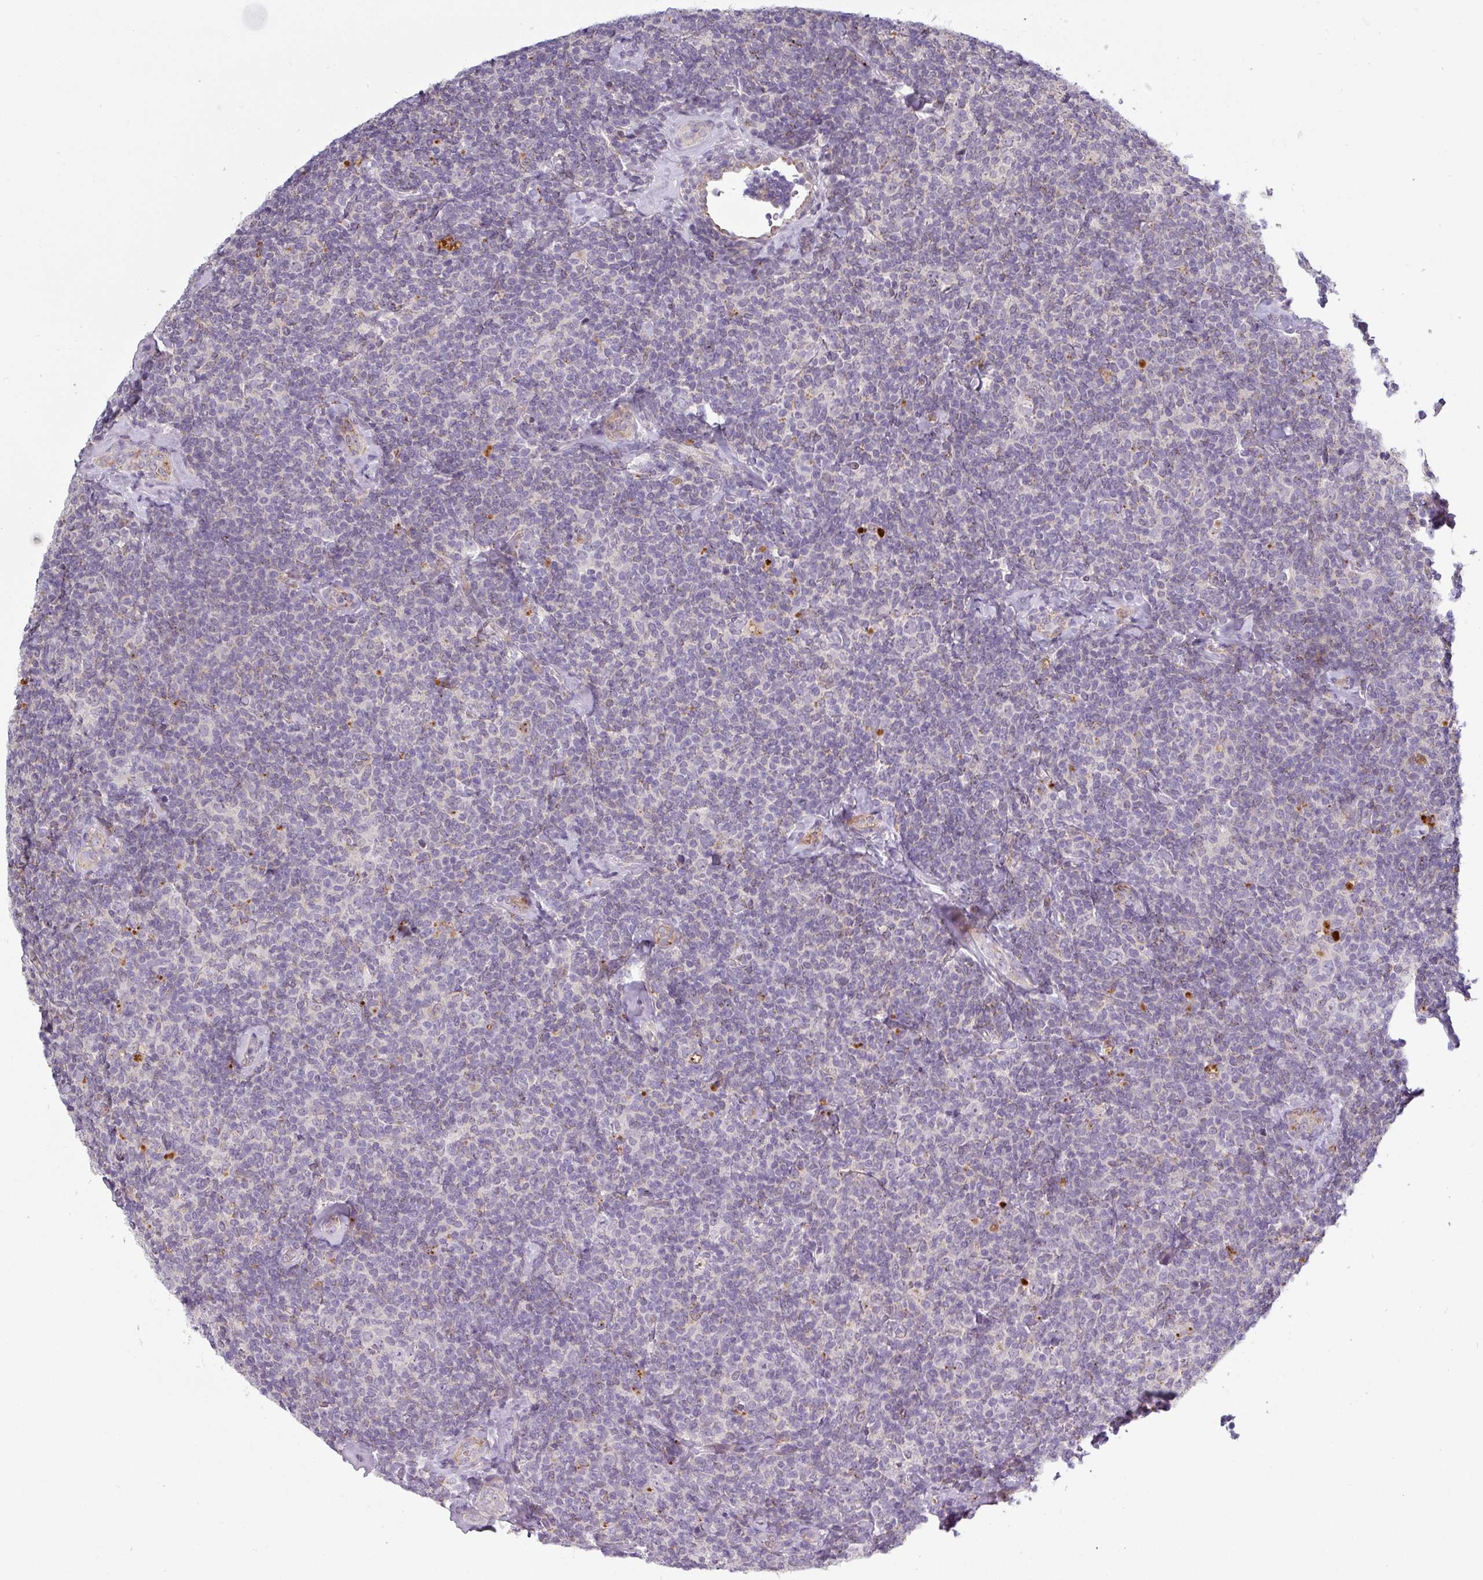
{"staining": {"intensity": "negative", "quantity": "none", "location": "none"}, "tissue": "lymphoma", "cell_type": "Tumor cells", "image_type": "cancer", "snomed": [{"axis": "morphology", "description": "Malignant lymphoma, non-Hodgkin's type, Low grade"}, {"axis": "topography", "description": "Lymph node"}], "caption": "Tumor cells show no significant protein expression in lymphoma. (DAB immunohistochemistry visualized using brightfield microscopy, high magnification).", "gene": "C2orf16", "patient": {"sex": "female", "age": 56}}